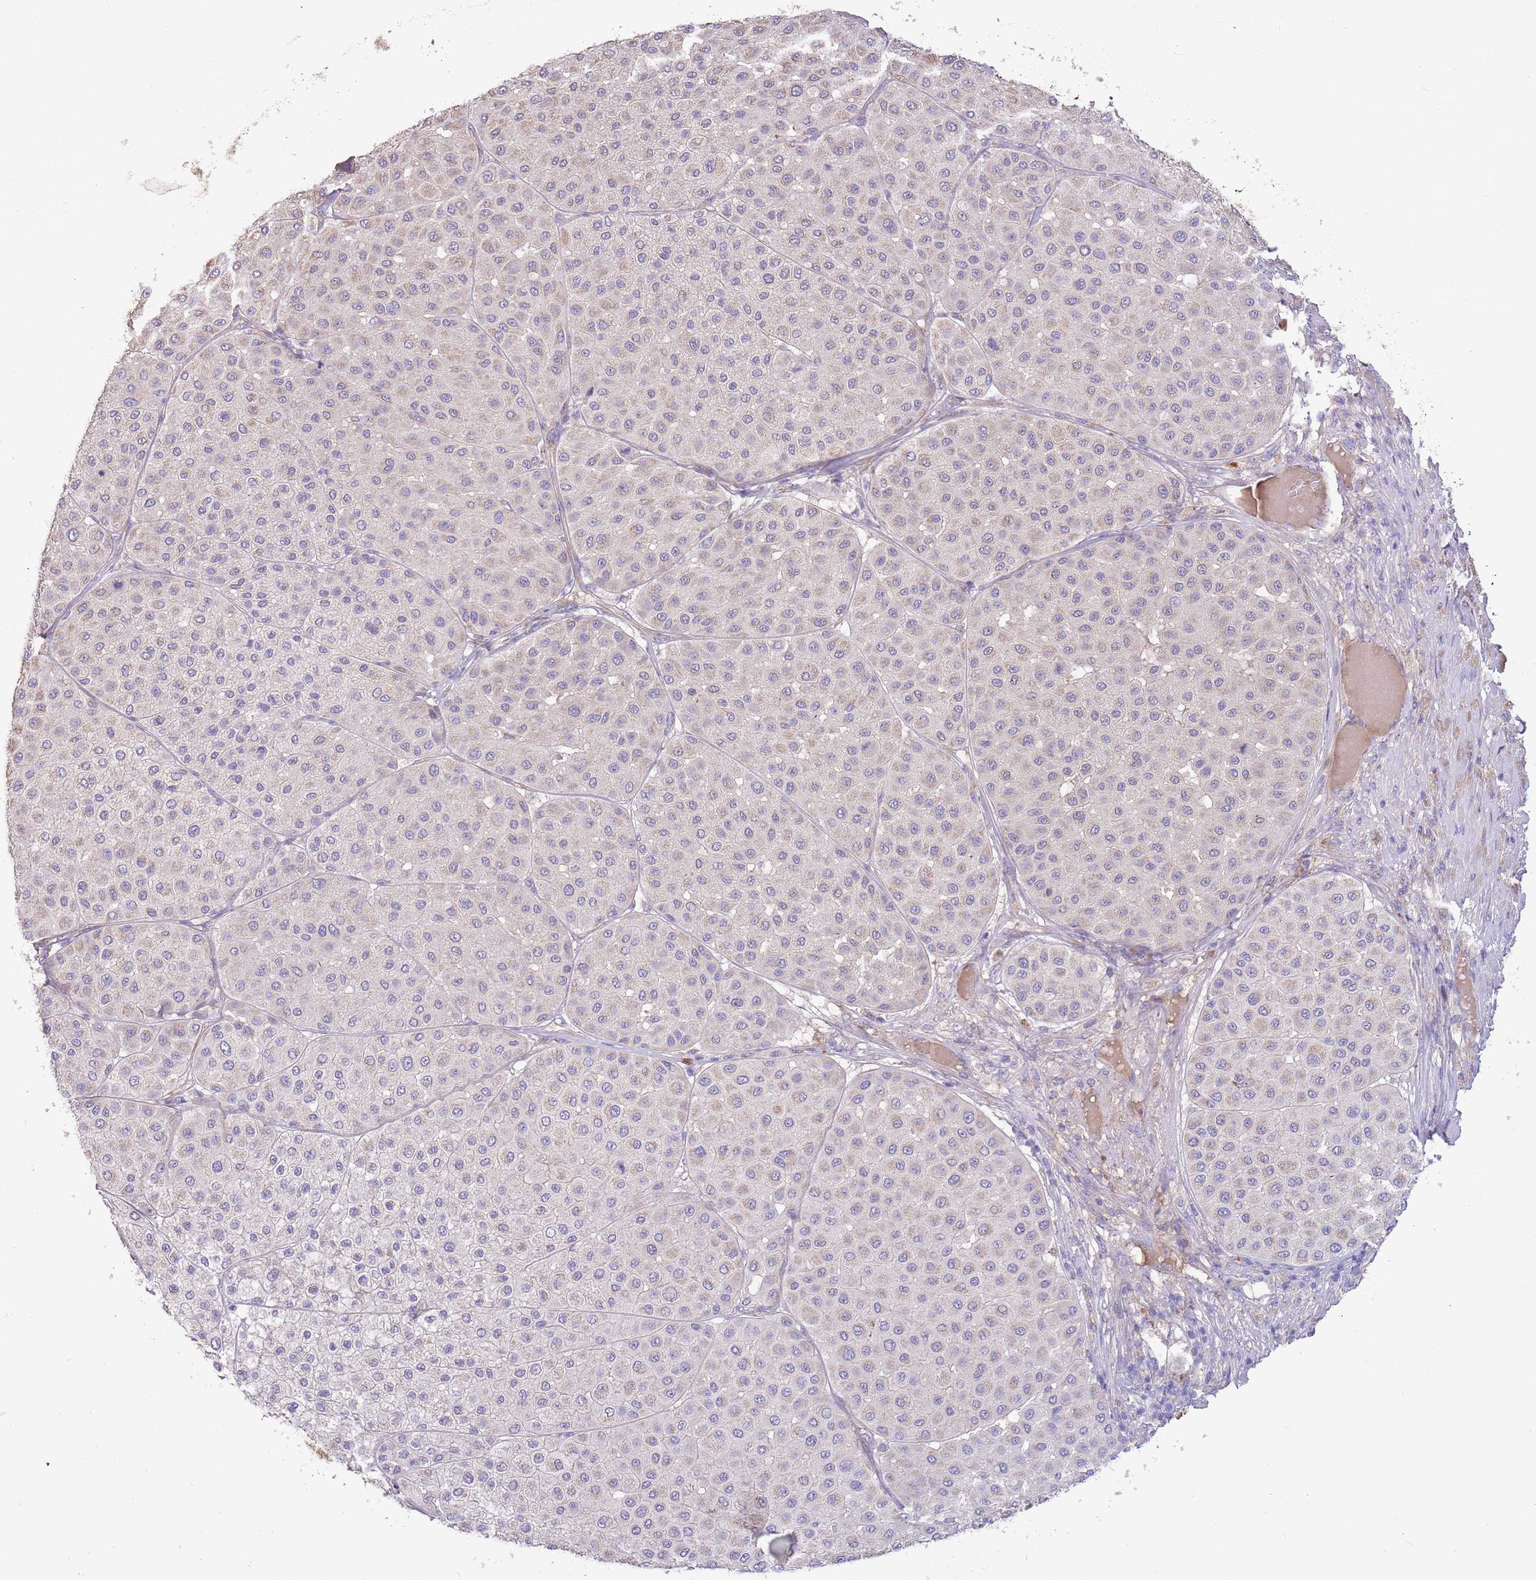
{"staining": {"intensity": "weak", "quantity": "<25%", "location": "cytoplasmic/membranous"}, "tissue": "melanoma", "cell_type": "Tumor cells", "image_type": "cancer", "snomed": [{"axis": "morphology", "description": "Malignant melanoma, Metastatic site"}, {"axis": "topography", "description": "Smooth muscle"}], "caption": "Immunohistochemical staining of human malignant melanoma (metastatic site) demonstrates no significant staining in tumor cells. Brightfield microscopy of IHC stained with DAB (brown) and hematoxylin (blue), captured at high magnification.", "gene": "TRMO", "patient": {"sex": "male", "age": 41}}